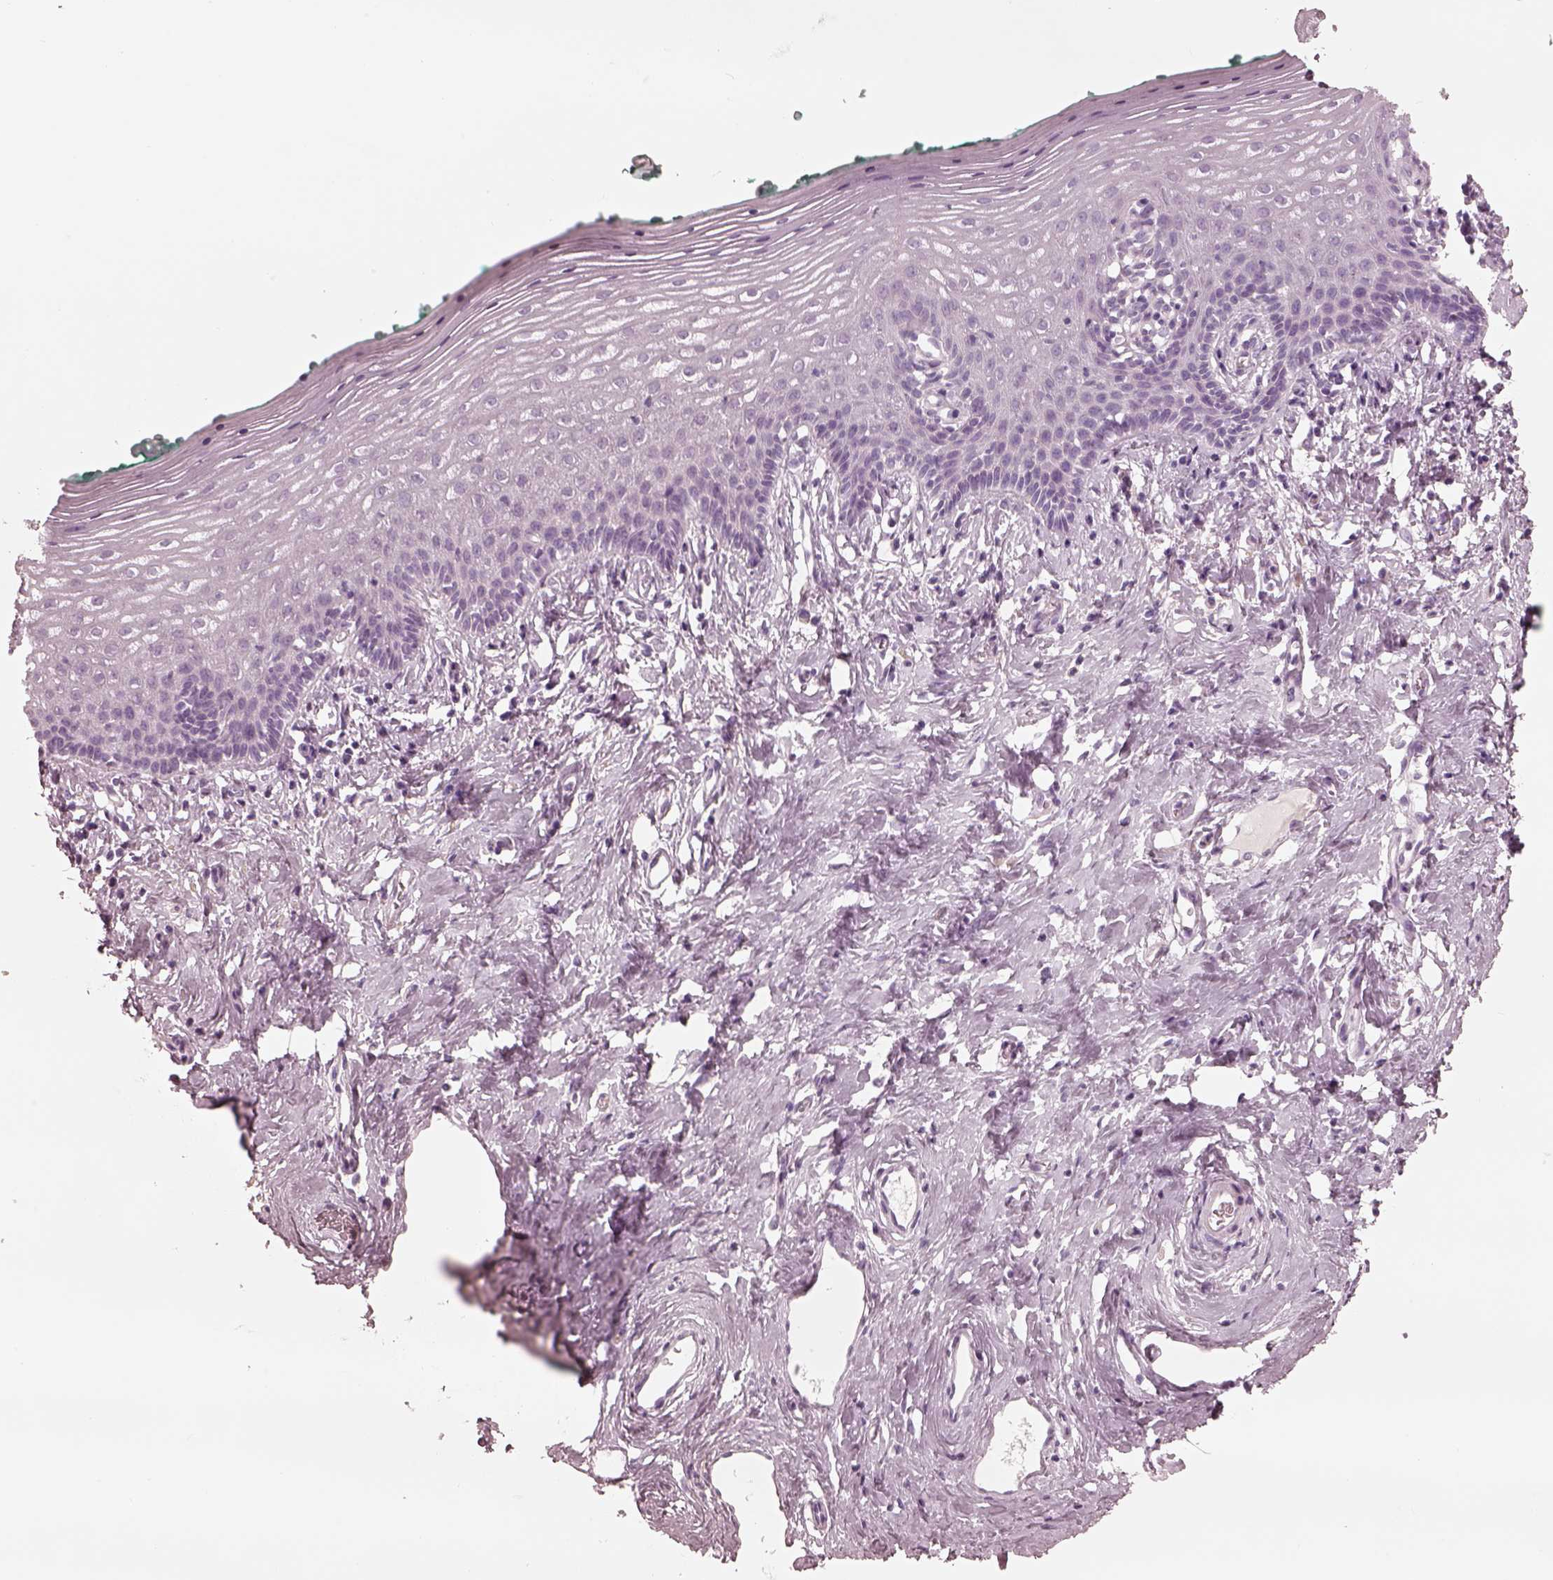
{"staining": {"intensity": "negative", "quantity": "none", "location": "none"}, "tissue": "vagina", "cell_type": "Squamous epithelial cells", "image_type": "normal", "snomed": [{"axis": "morphology", "description": "Normal tissue, NOS"}, {"axis": "topography", "description": "Vagina"}], "caption": "This is an immunohistochemistry (IHC) photomicrograph of benign human vagina. There is no staining in squamous epithelial cells.", "gene": "CADM2", "patient": {"sex": "female", "age": 42}}